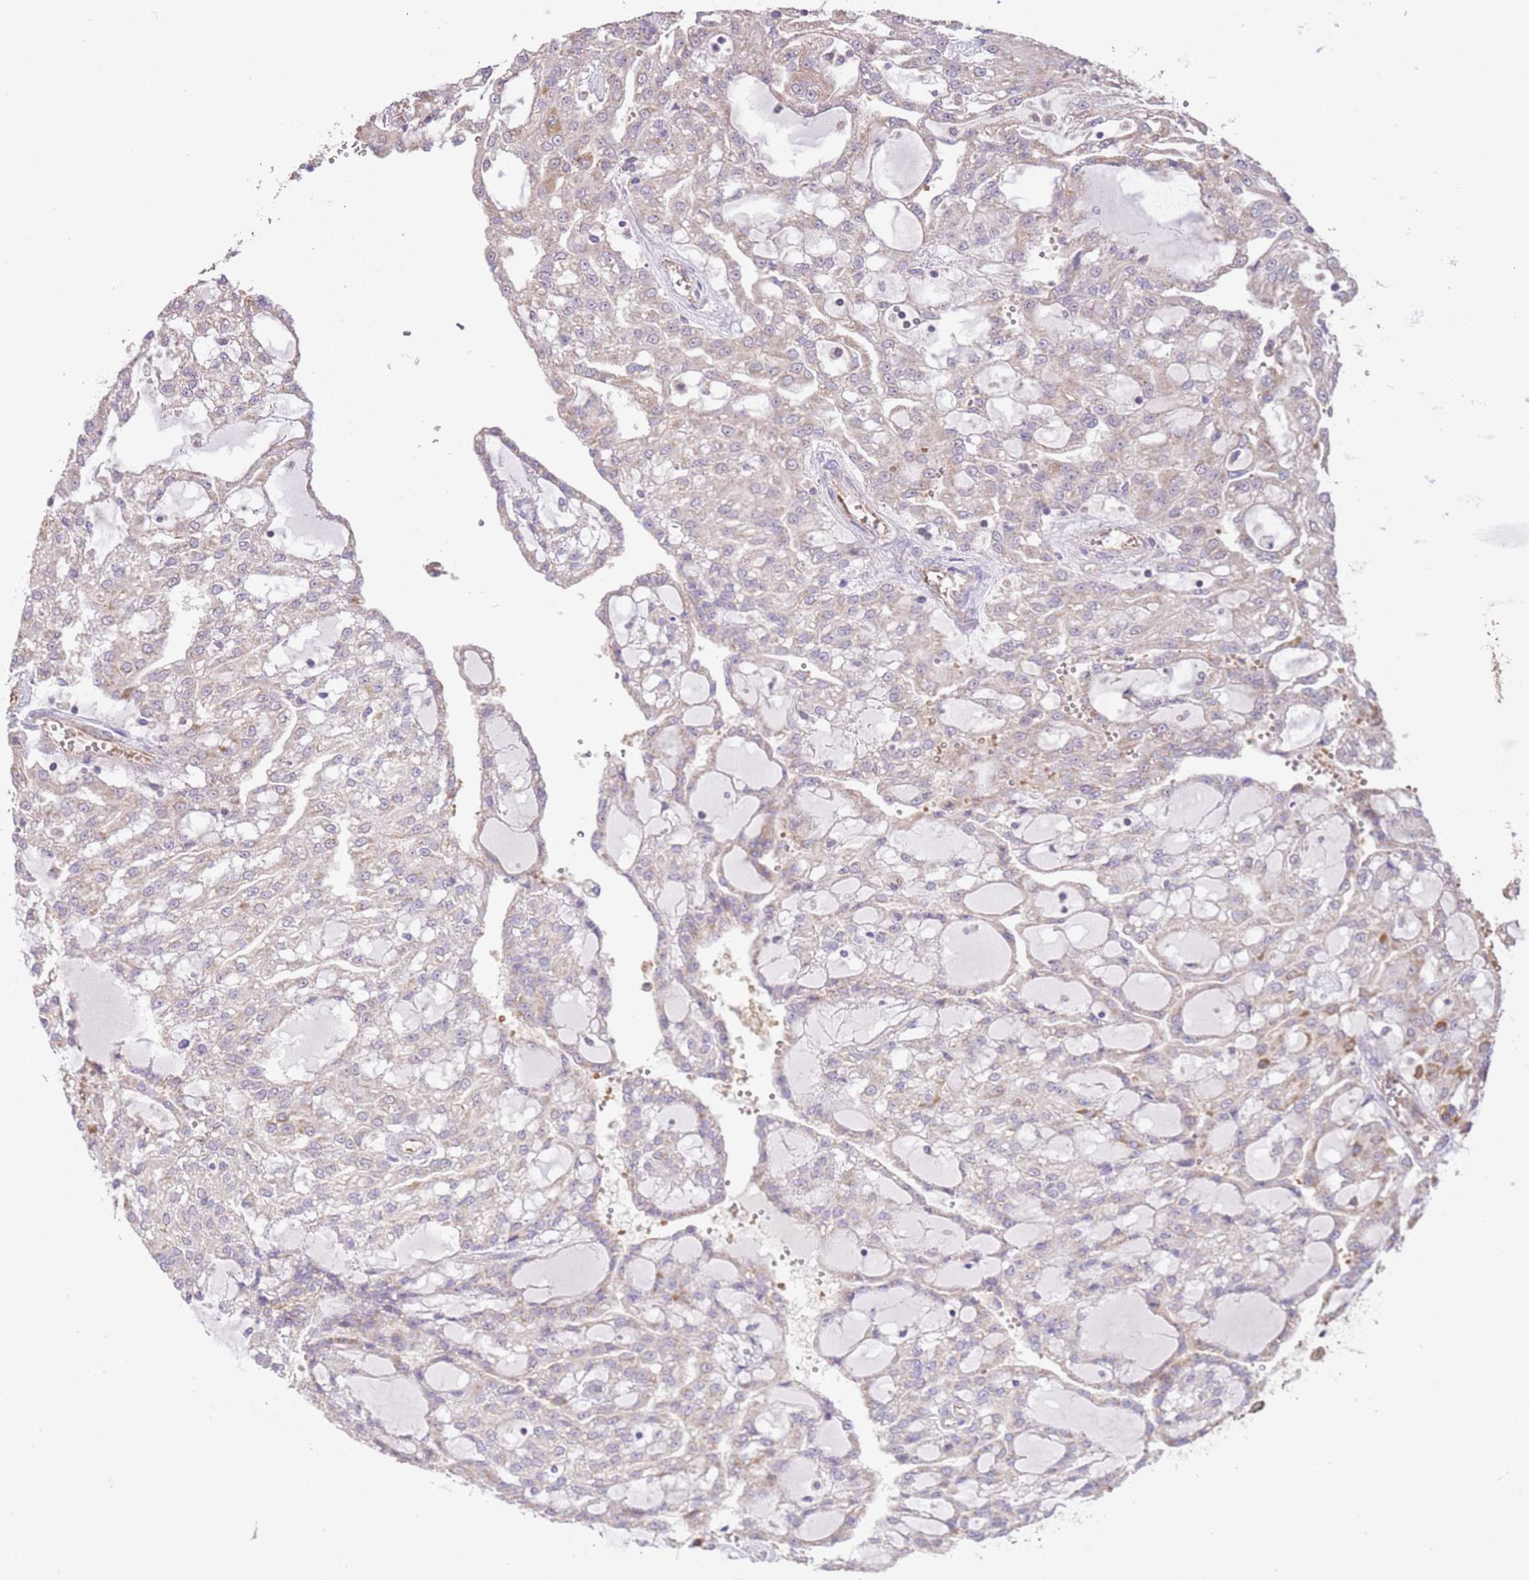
{"staining": {"intensity": "negative", "quantity": "none", "location": "none"}, "tissue": "renal cancer", "cell_type": "Tumor cells", "image_type": "cancer", "snomed": [{"axis": "morphology", "description": "Adenocarcinoma, NOS"}, {"axis": "topography", "description": "Kidney"}], "caption": "Immunohistochemistry (IHC) histopathology image of human renal cancer (adenocarcinoma) stained for a protein (brown), which demonstrates no expression in tumor cells.", "gene": "PREP", "patient": {"sex": "male", "age": 63}}